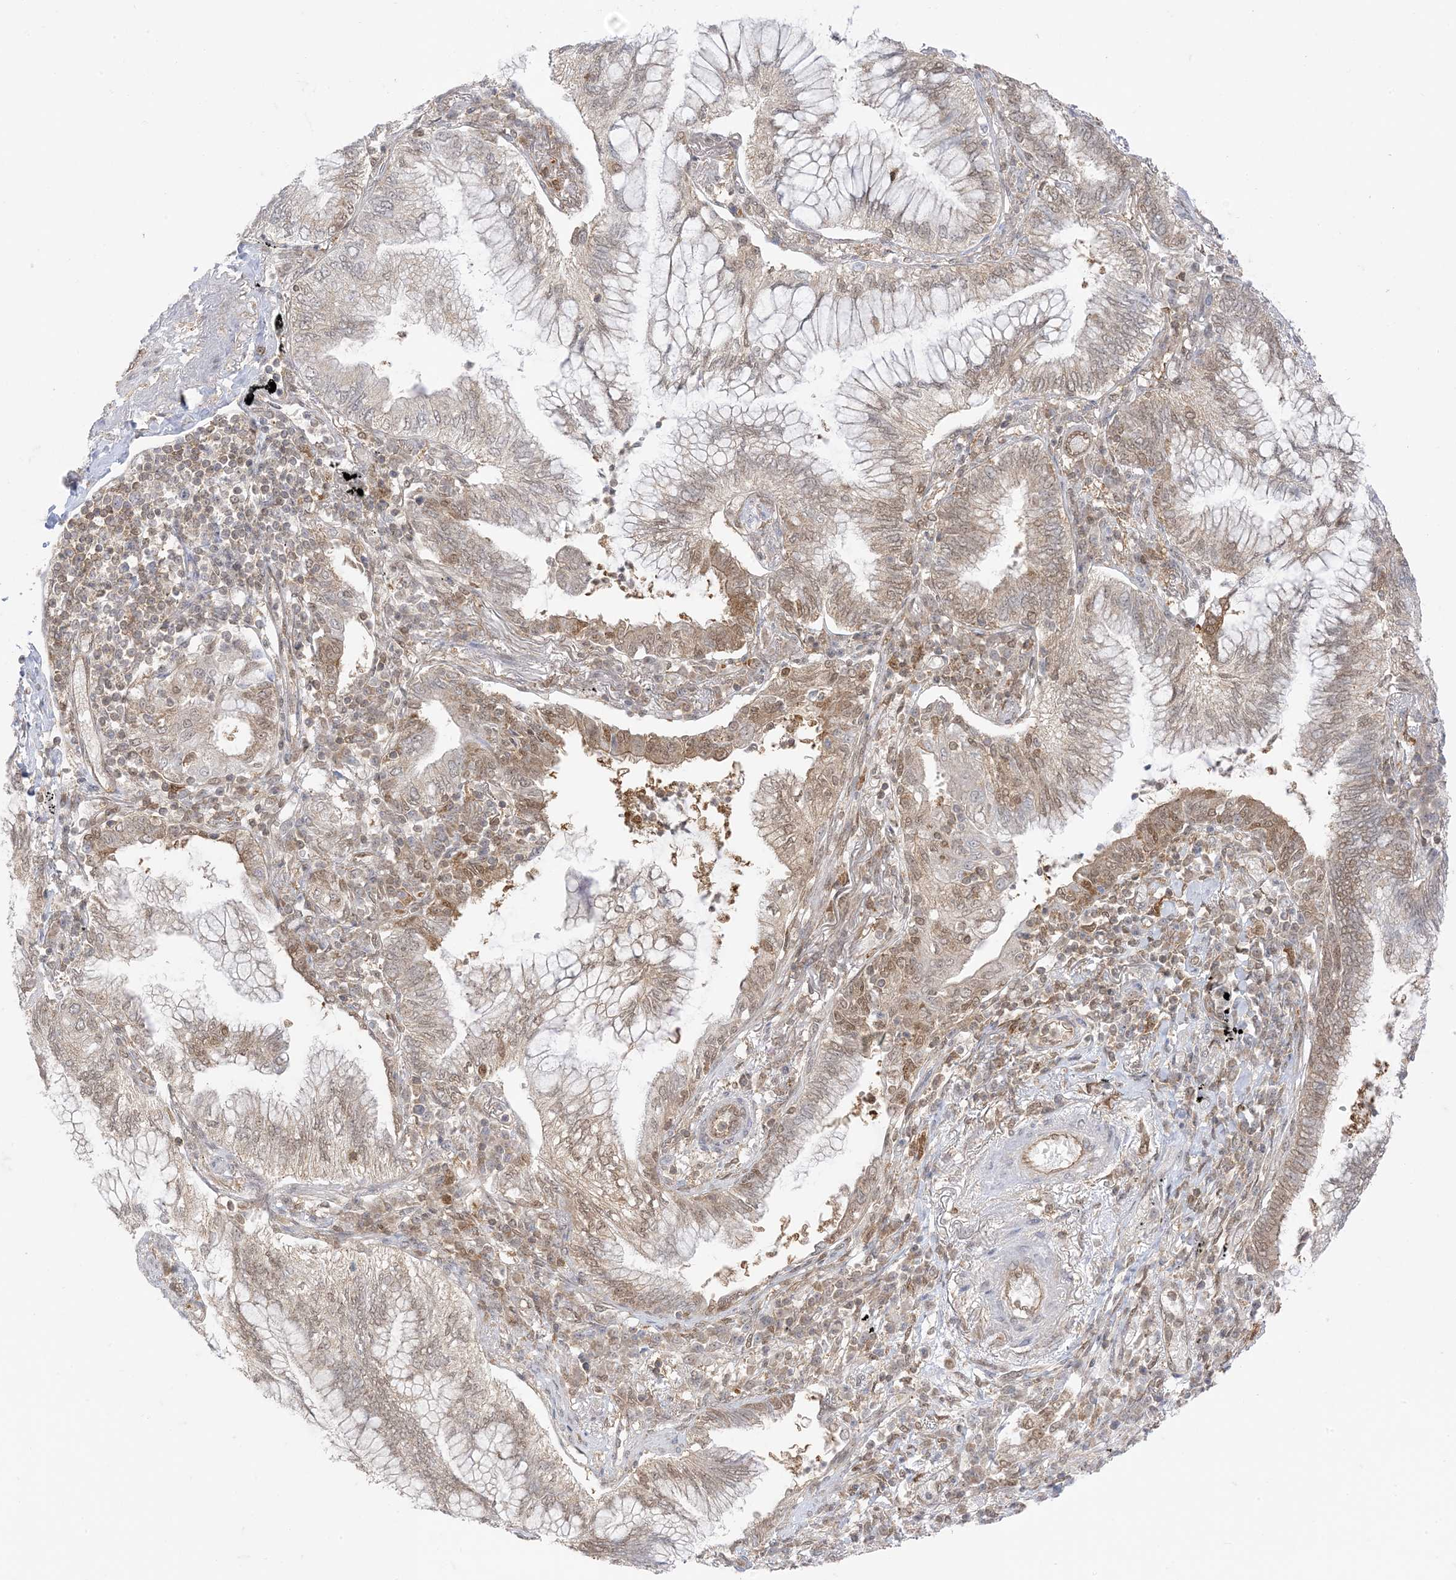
{"staining": {"intensity": "moderate", "quantity": ">75%", "location": "cytoplasmic/membranous,nuclear"}, "tissue": "bronchus", "cell_type": "Respiratory epithelial cells", "image_type": "normal", "snomed": [{"axis": "morphology", "description": "Normal tissue, NOS"}, {"axis": "morphology", "description": "Adenocarcinoma, NOS"}, {"axis": "topography", "description": "Bronchus"}, {"axis": "topography", "description": "Lung"}], "caption": "Immunohistochemistry (DAB (3,3'-diaminobenzidine)) staining of normal human bronchus displays moderate cytoplasmic/membranous,nuclear protein staining in about >75% of respiratory epithelial cells.", "gene": "PTPA", "patient": {"sex": "female", "age": 70}}